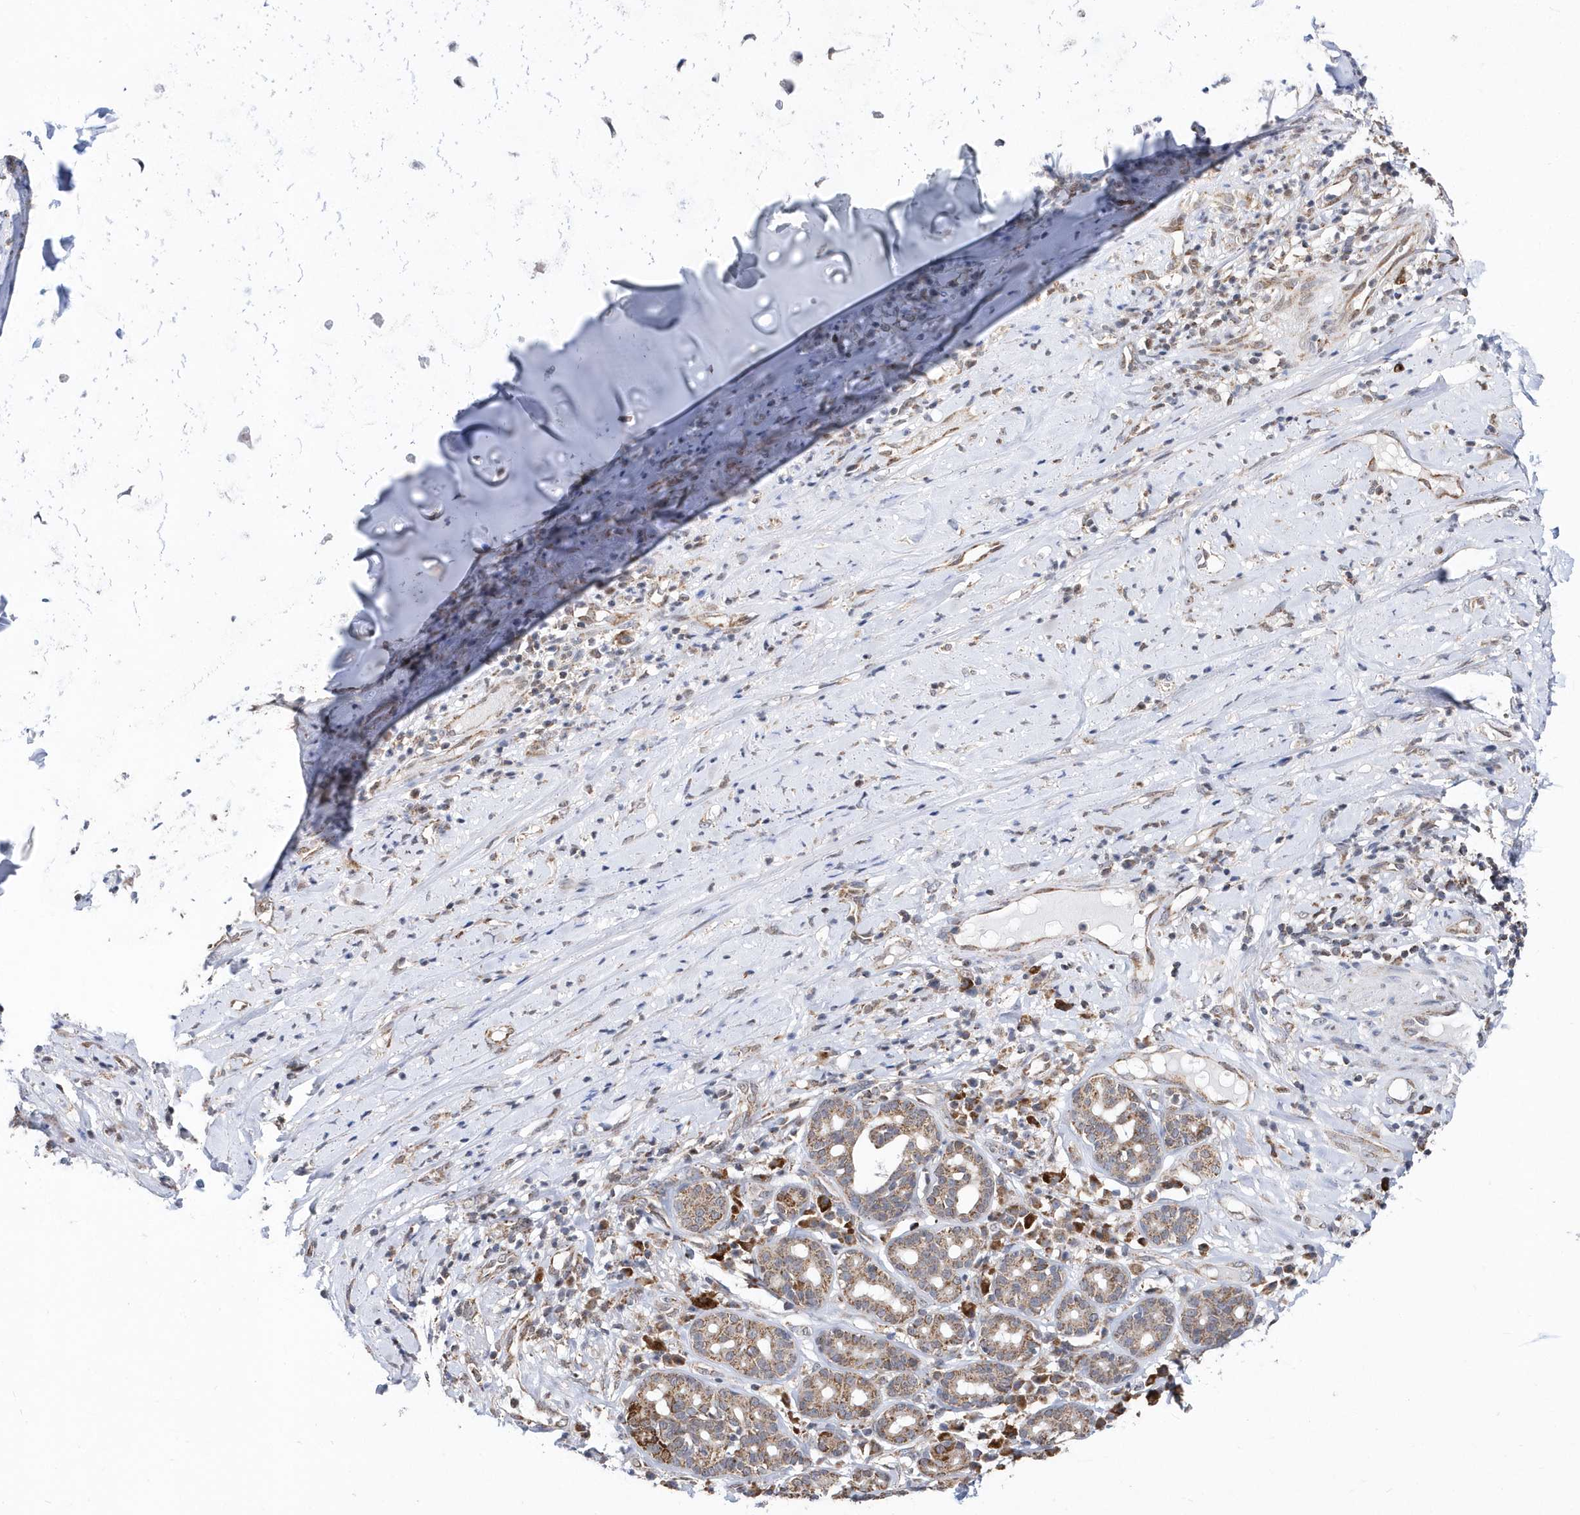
{"staining": {"intensity": "weak", "quantity": ">75%", "location": "cytoplasmic/membranous"}, "tissue": "adipose tissue", "cell_type": "Adipocytes", "image_type": "normal", "snomed": [{"axis": "morphology", "description": "Normal tissue, NOS"}, {"axis": "morphology", "description": "Basal cell carcinoma"}, {"axis": "topography", "description": "Cartilage tissue"}, {"axis": "topography", "description": "Nasopharynx"}, {"axis": "topography", "description": "Oral tissue"}], "caption": "Immunohistochemical staining of unremarkable human adipose tissue shows >75% levels of weak cytoplasmic/membranous protein staining in approximately >75% of adipocytes.", "gene": "SPATA5", "patient": {"sex": "female", "age": 77}}